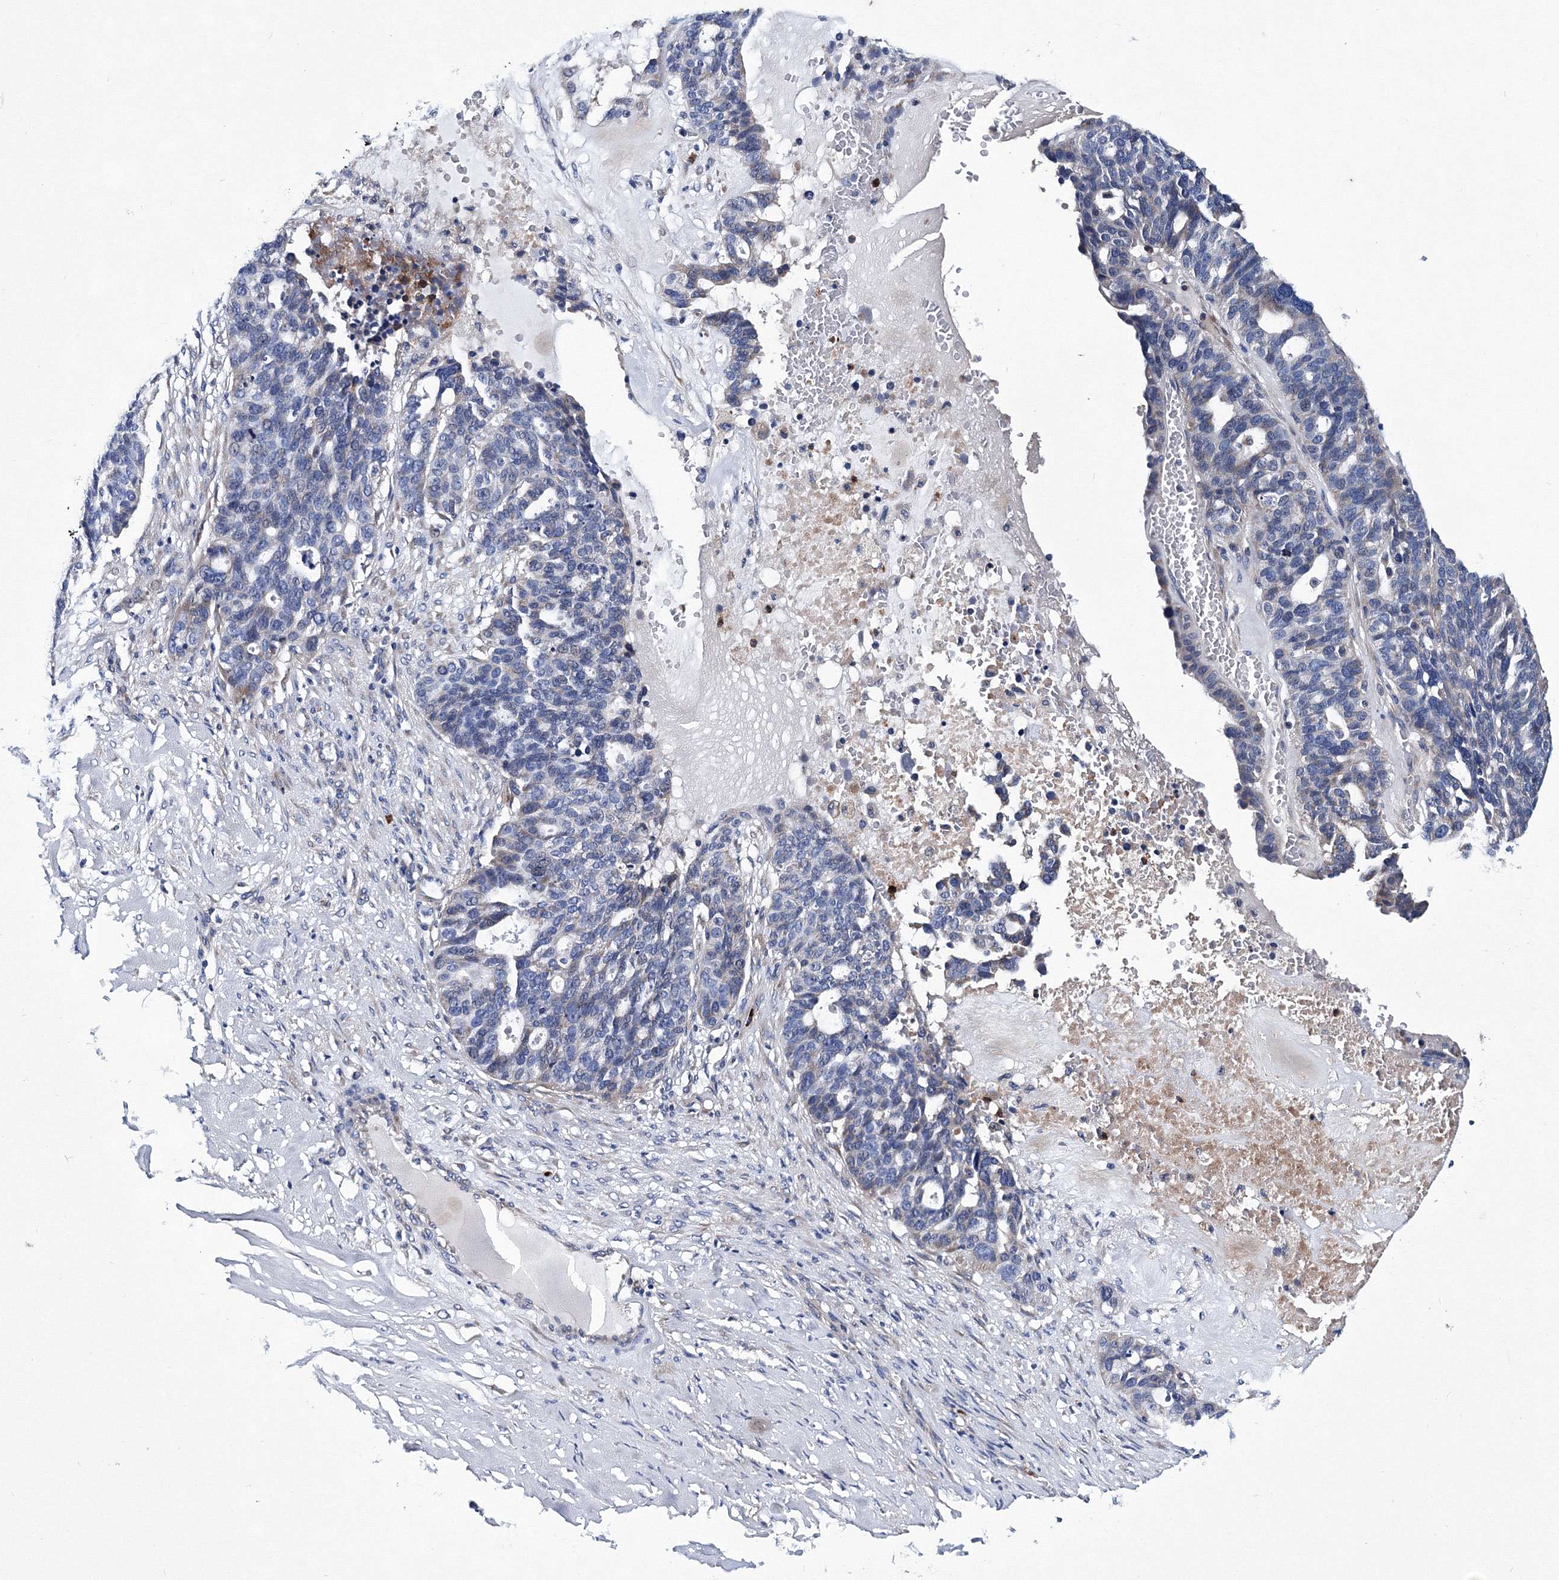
{"staining": {"intensity": "negative", "quantity": "none", "location": "none"}, "tissue": "ovarian cancer", "cell_type": "Tumor cells", "image_type": "cancer", "snomed": [{"axis": "morphology", "description": "Cystadenocarcinoma, serous, NOS"}, {"axis": "topography", "description": "Ovary"}], "caption": "Ovarian serous cystadenocarcinoma was stained to show a protein in brown. There is no significant expression in tumor cells. Nuclei are stained in blue.", "gene": "TRPM2", "patient": {"sex": "female", "age": 59}}